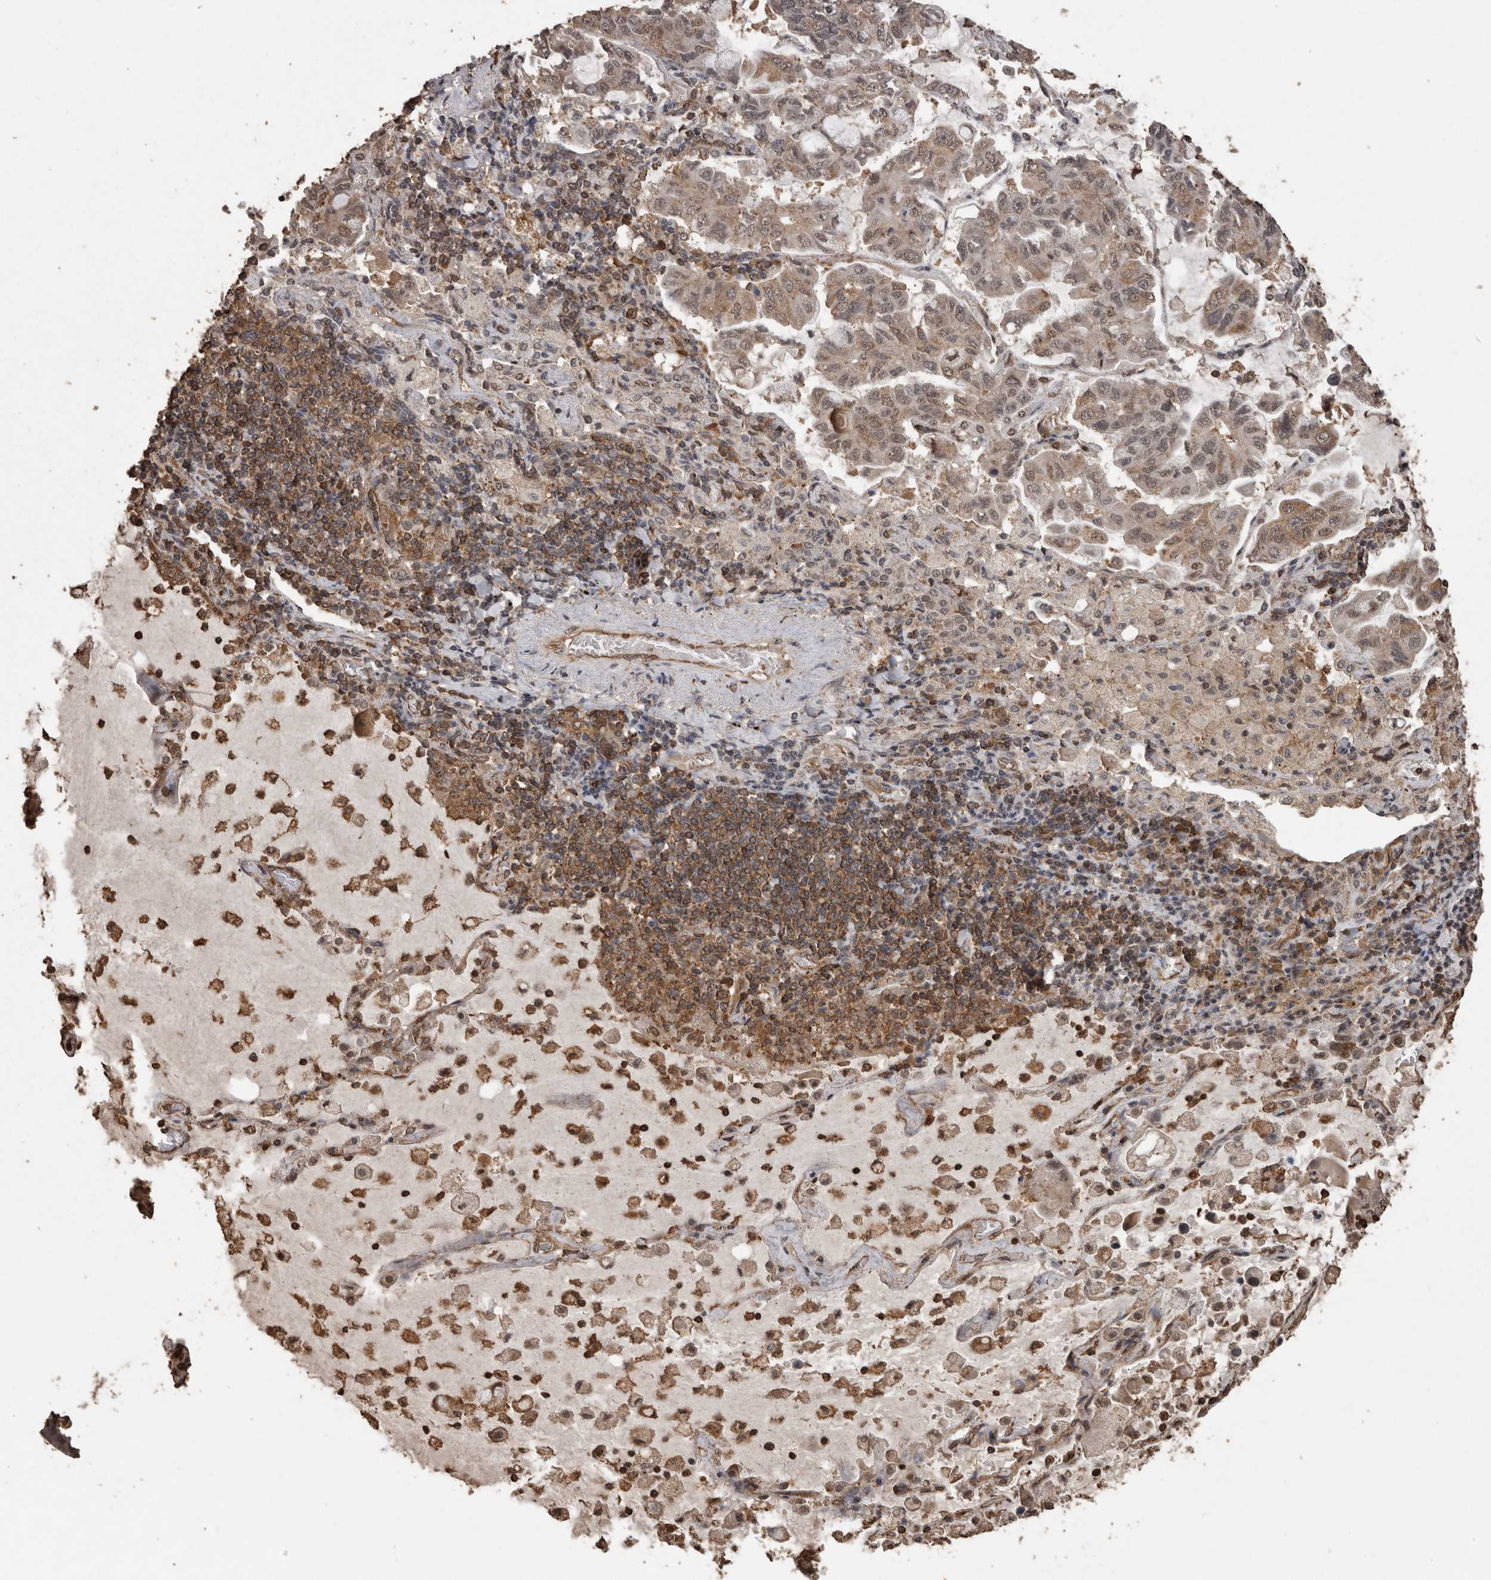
{"staining": {"intensity": "moderate", "quantity": ">75%", "location": "cytoplasmic/membranous"}, "tissue": "lung cancer", "cell_type": "Tumor cells", "image_type": "cancer", "snomed": [{"axis": "morphology", "description": "Adenocarcinoma, NOS"}, {"axis": "topography", "description": "Lung"}], "caption": "Protein analysis of adenocarcinoma (lung) tissue demonstrates moderate cytoplasmic/membranous staining in approximately >75% of tumor cells. (Brightfield microscopy of DAB IHC at high magnification).", "gene": "PINK1", "patient": {"sex": "male", "age": 64}}